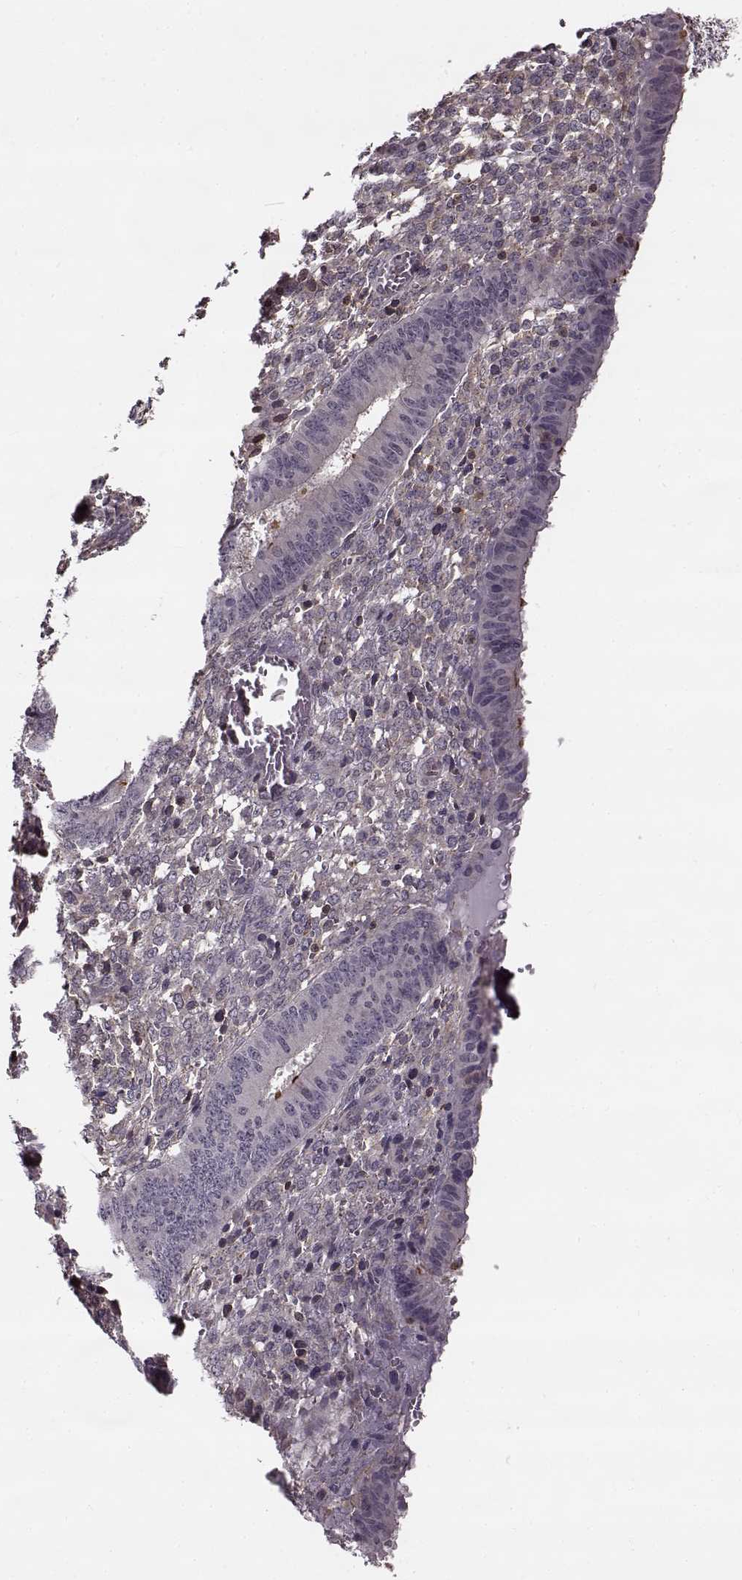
{"staining": {"intensity": "negative", "quantity": "none", "location": "none"}, "tissue": "endometrium", "cell_type": "Cells in endometrial stroma", "image_type": "normal", "snomed": [{"axis": "morphology", "description": "Normal tissue, NOS"}, {"axis": "topography", "description": "Endometrium"}], "caption": "Immunohistochemistry (IHC) image of benign endometrium stained for a protein (brown), which demonstrates no staining in cells in endometrial stroma. (DAB (3,3'-diaminobenzidine) IHC with hematoxylin counter stain).", "gene": "MFSD1", "patient": {"sex": "female", "age": 42}}